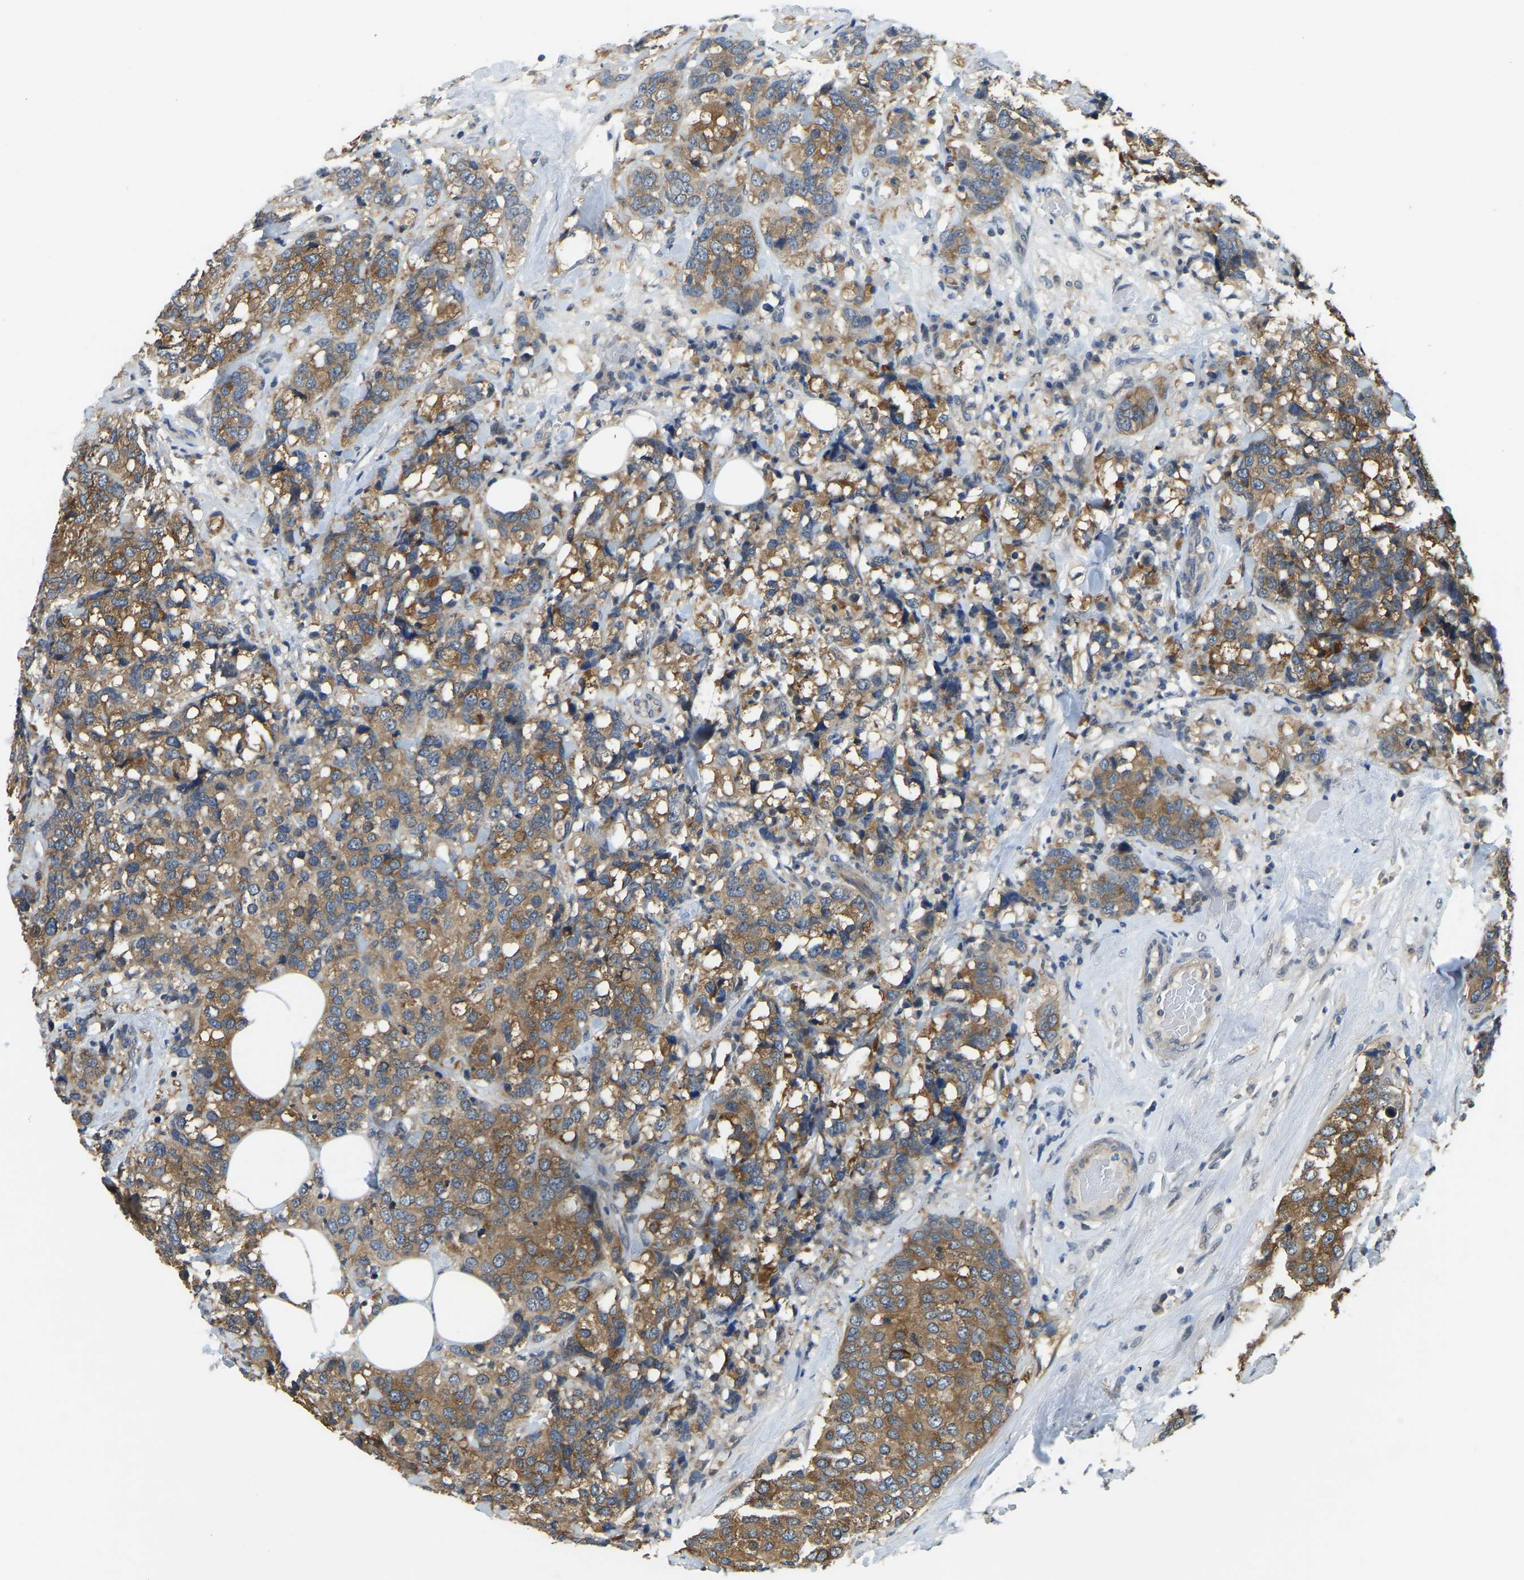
{"staining": {"intensity": "moderate", "quantity": "25%-75%", "location": "cytoplasmic/membranous"}, "tissue": "breast cancer", "cell_type": "Tumor cells", "image_type": "cancer", "snomed": [{"axis": "morphology", "description": "Lobular carcinoma"}, {"axis": "topography", "description": "Breast"}], "caption": "Immunohistochemistry histopathology image of human breast lobular carcinoma stained for a protein (brown), which shows medium levels of moderate cytoplasmic/membranous staining in about 25%-75% of tumor cells.", "gene": "AHNAK", "patient": {"sex": "female", "age": 59}}